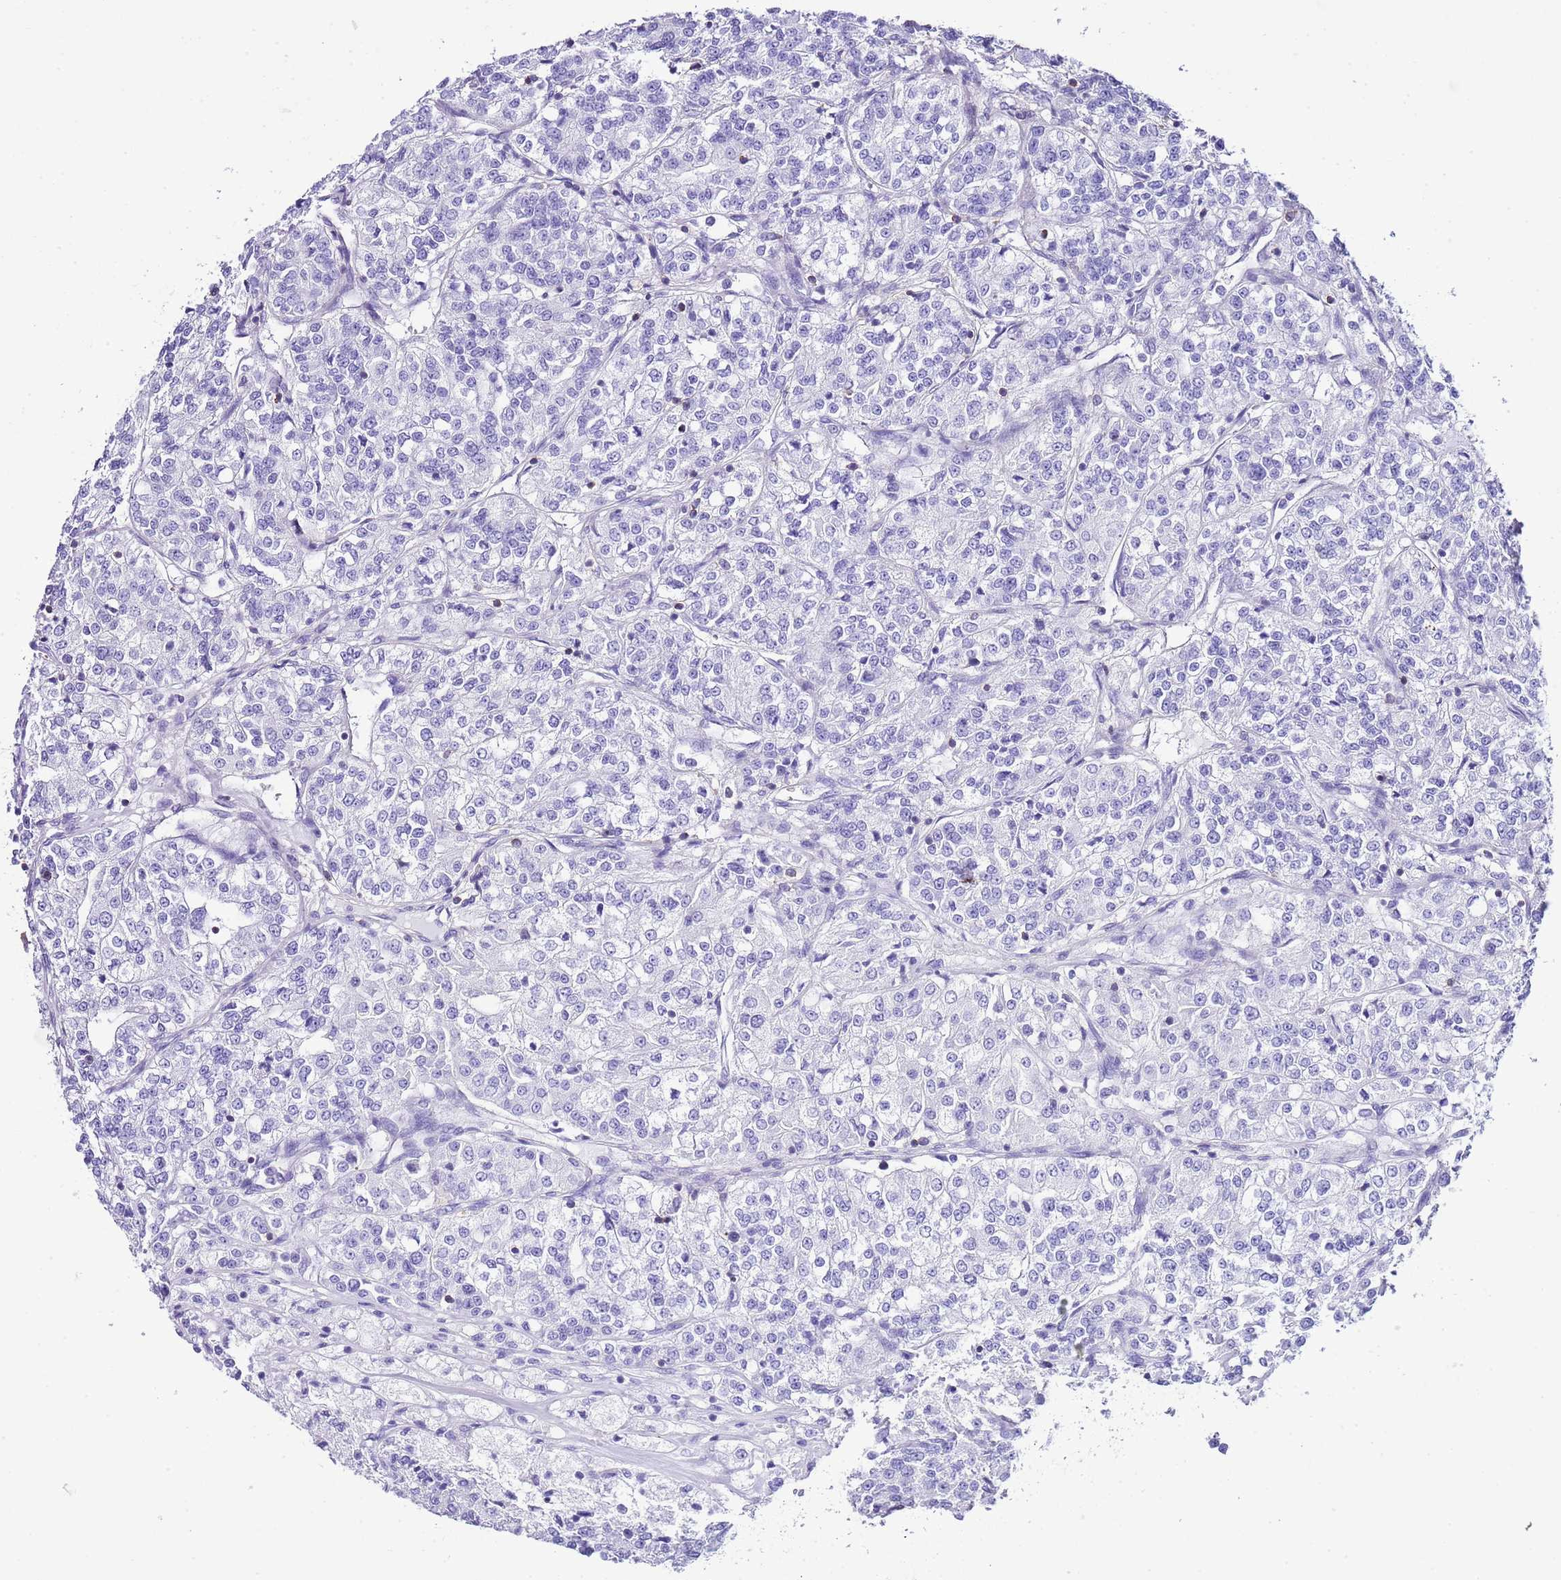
{"staining": {"intensity": "negative", "quantity": "none", "location": "none"}, "tissue": "renal cancer", "cell_type": "Tumor cells", "image_type": "cancer", "snomed": [{"axis": "morphology", "description": "Adenocarcinoma, NOS"}, {"axis": "topography", "description": "Kidney"}], "caption": "Immunohistochemistry (IHC) of renal cancer exhibits no expression in tumor cells.", "gene": "CNN2", "patient": {"sex": "female", "age": 63}}